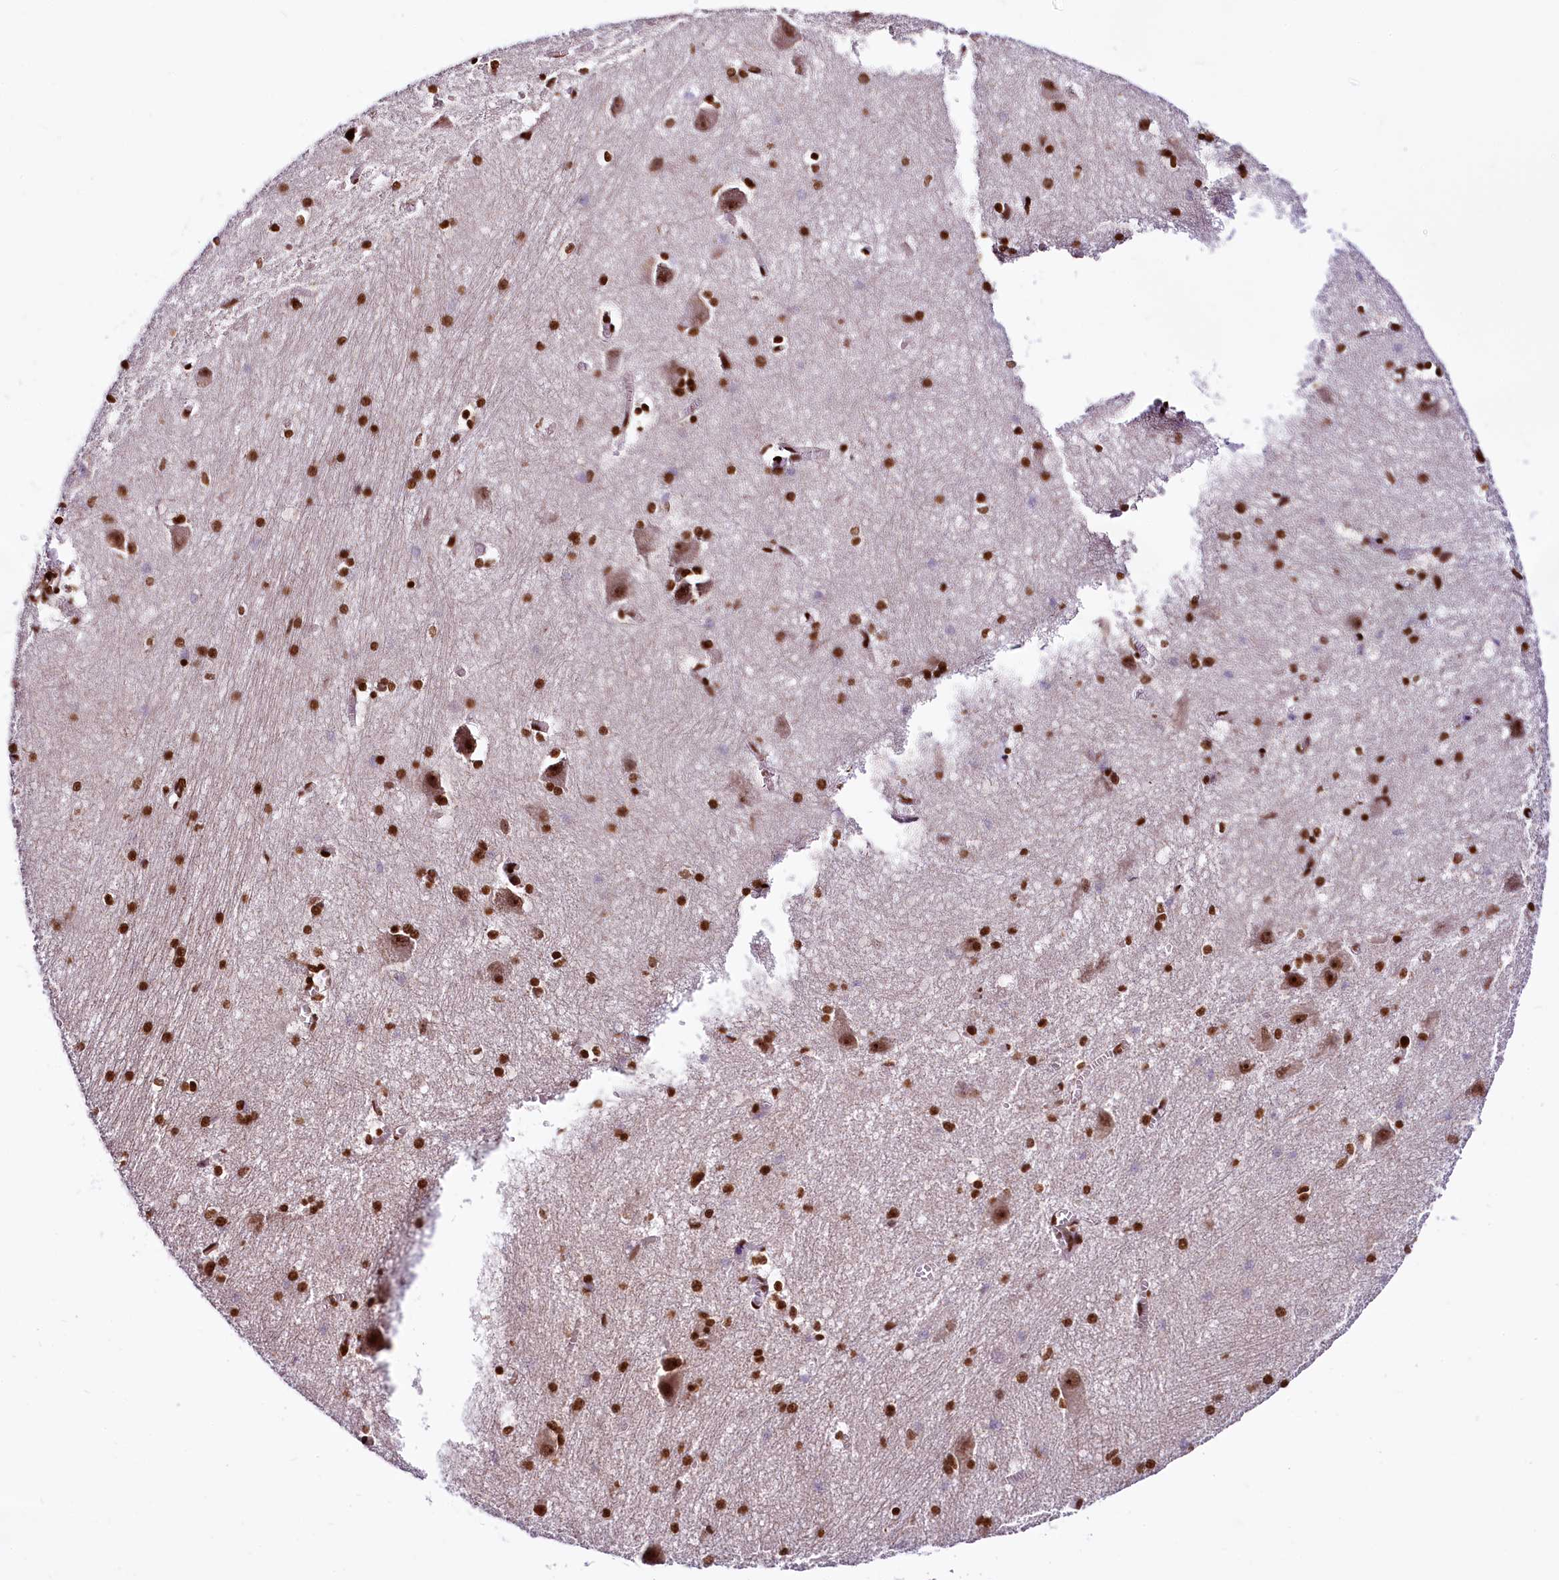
{"staining": {"intensity": "strong", "quantity": ">75%", "location": "nuclear"}, "tissue": "caudate", "cell_type": "Glial cells", "image_type": "normal", "snomed": [{"axis": "morphology", "description": "Normal tissue, NOS"}, {"axis": "topography", "description": "Lateral ventricle wall"}], "caption": "Immunohistochemistry micrograph of benign caudate: human caudate stained using immunohistochemistry demonstrates high levels of strong protein expression localized specifically in the nuclear of glial cells, appearing as a nuclear brown color.", "gene": "PDS5B", "patient": {"sex": "male", "age": 37}}